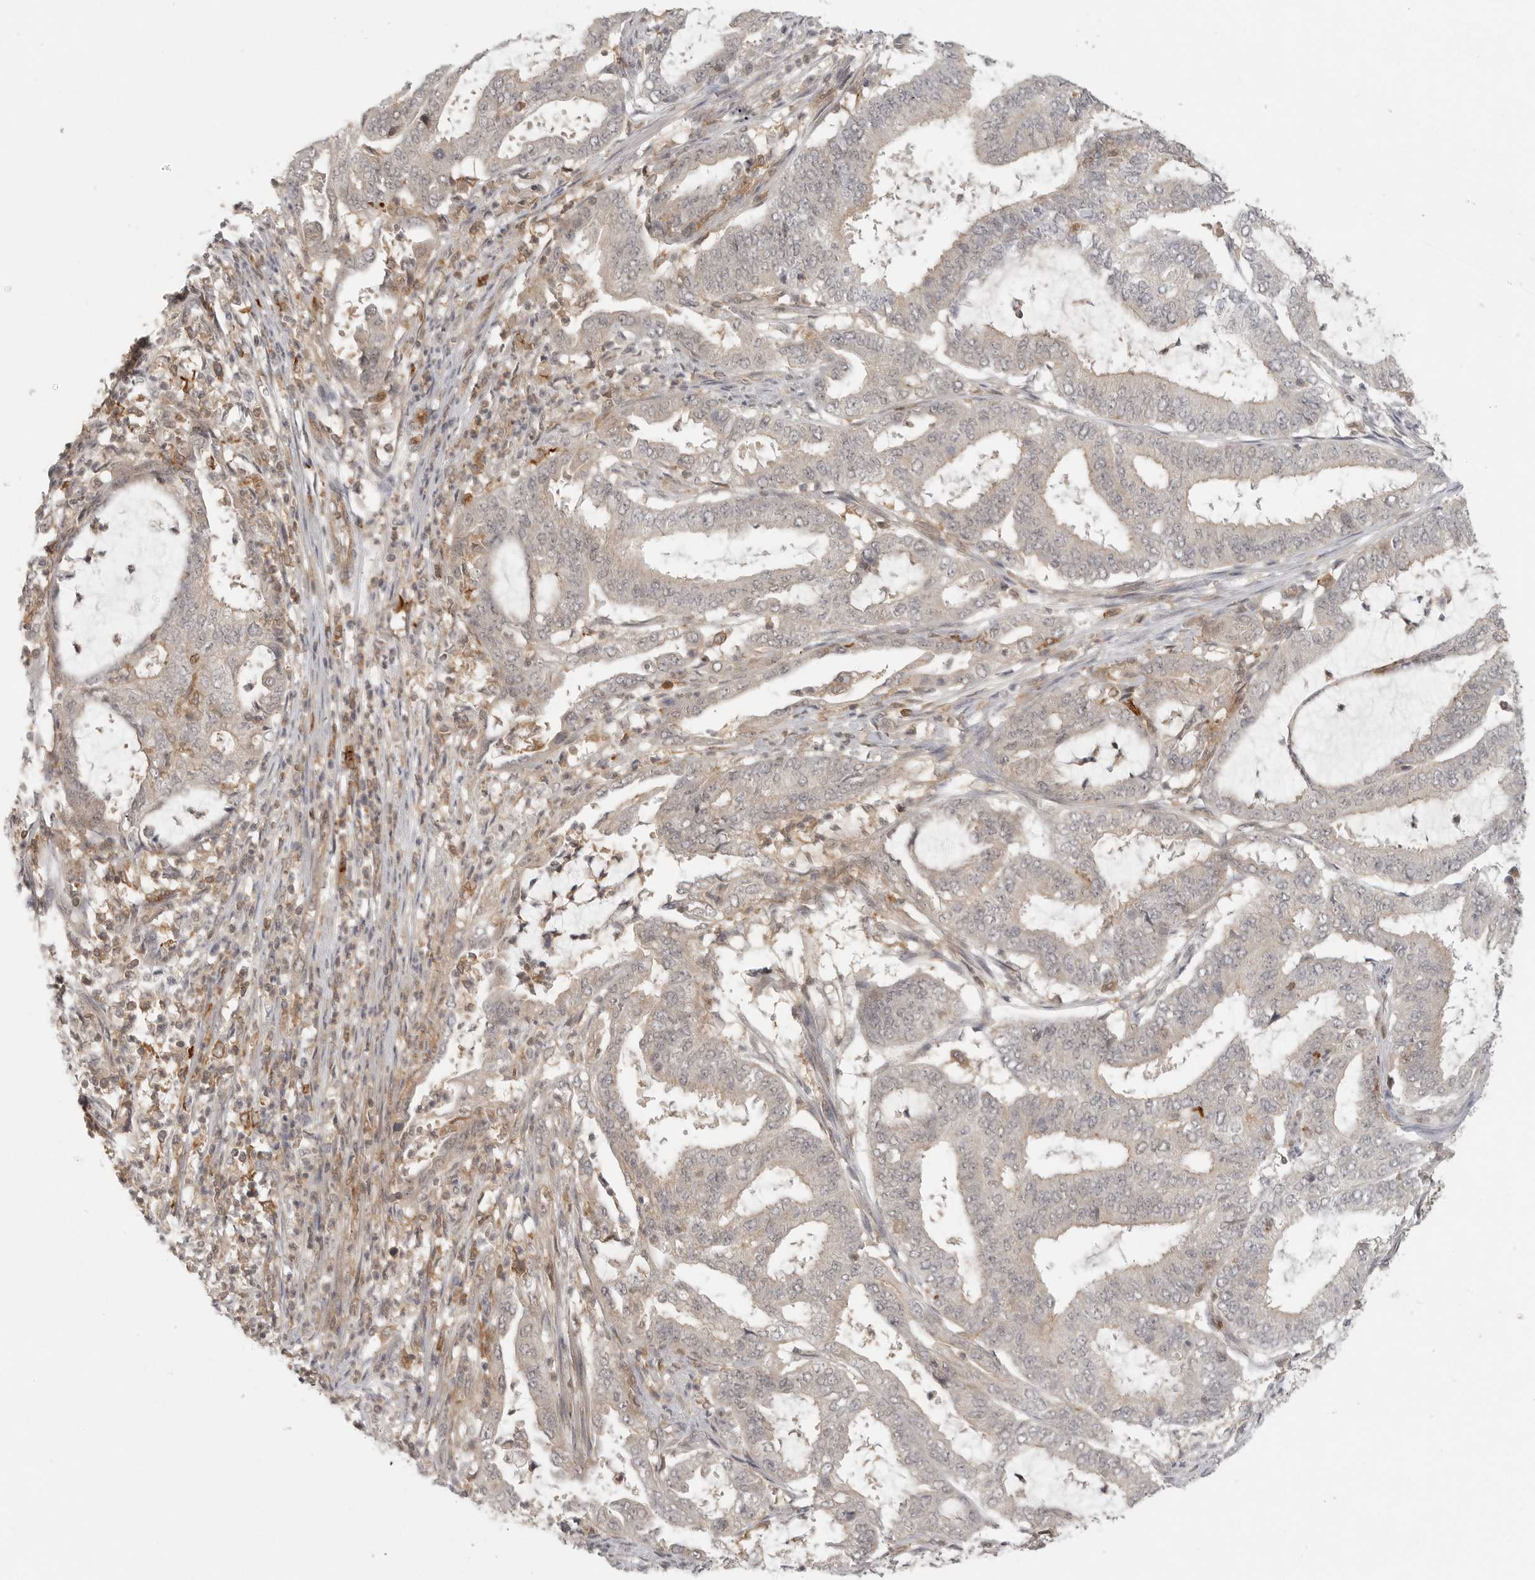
{"staining": {"intensity": "weak", "quantity": "<25%", "location": "cytoplasmic/membranous"}, "tissue": "endometrial cancer", "cell_type": "Tumor cells", "image_type": "cancer", "snomed": [{"axis": "morphology", "description": "Adenocarcinoma, NOS"}, {"axis": "topography", "description": "Endometrium"}], "caption": "Immunohistochemistry photomicrograph of neoplastic tissue: endometrial cancer (adenocarcinoma) stained with DAB (3,3'-diaminobenzidine) shows no significant protein staining in tumor cells.", "gene": "DBNL", "patient": {"sex": "female", "age": 51}}